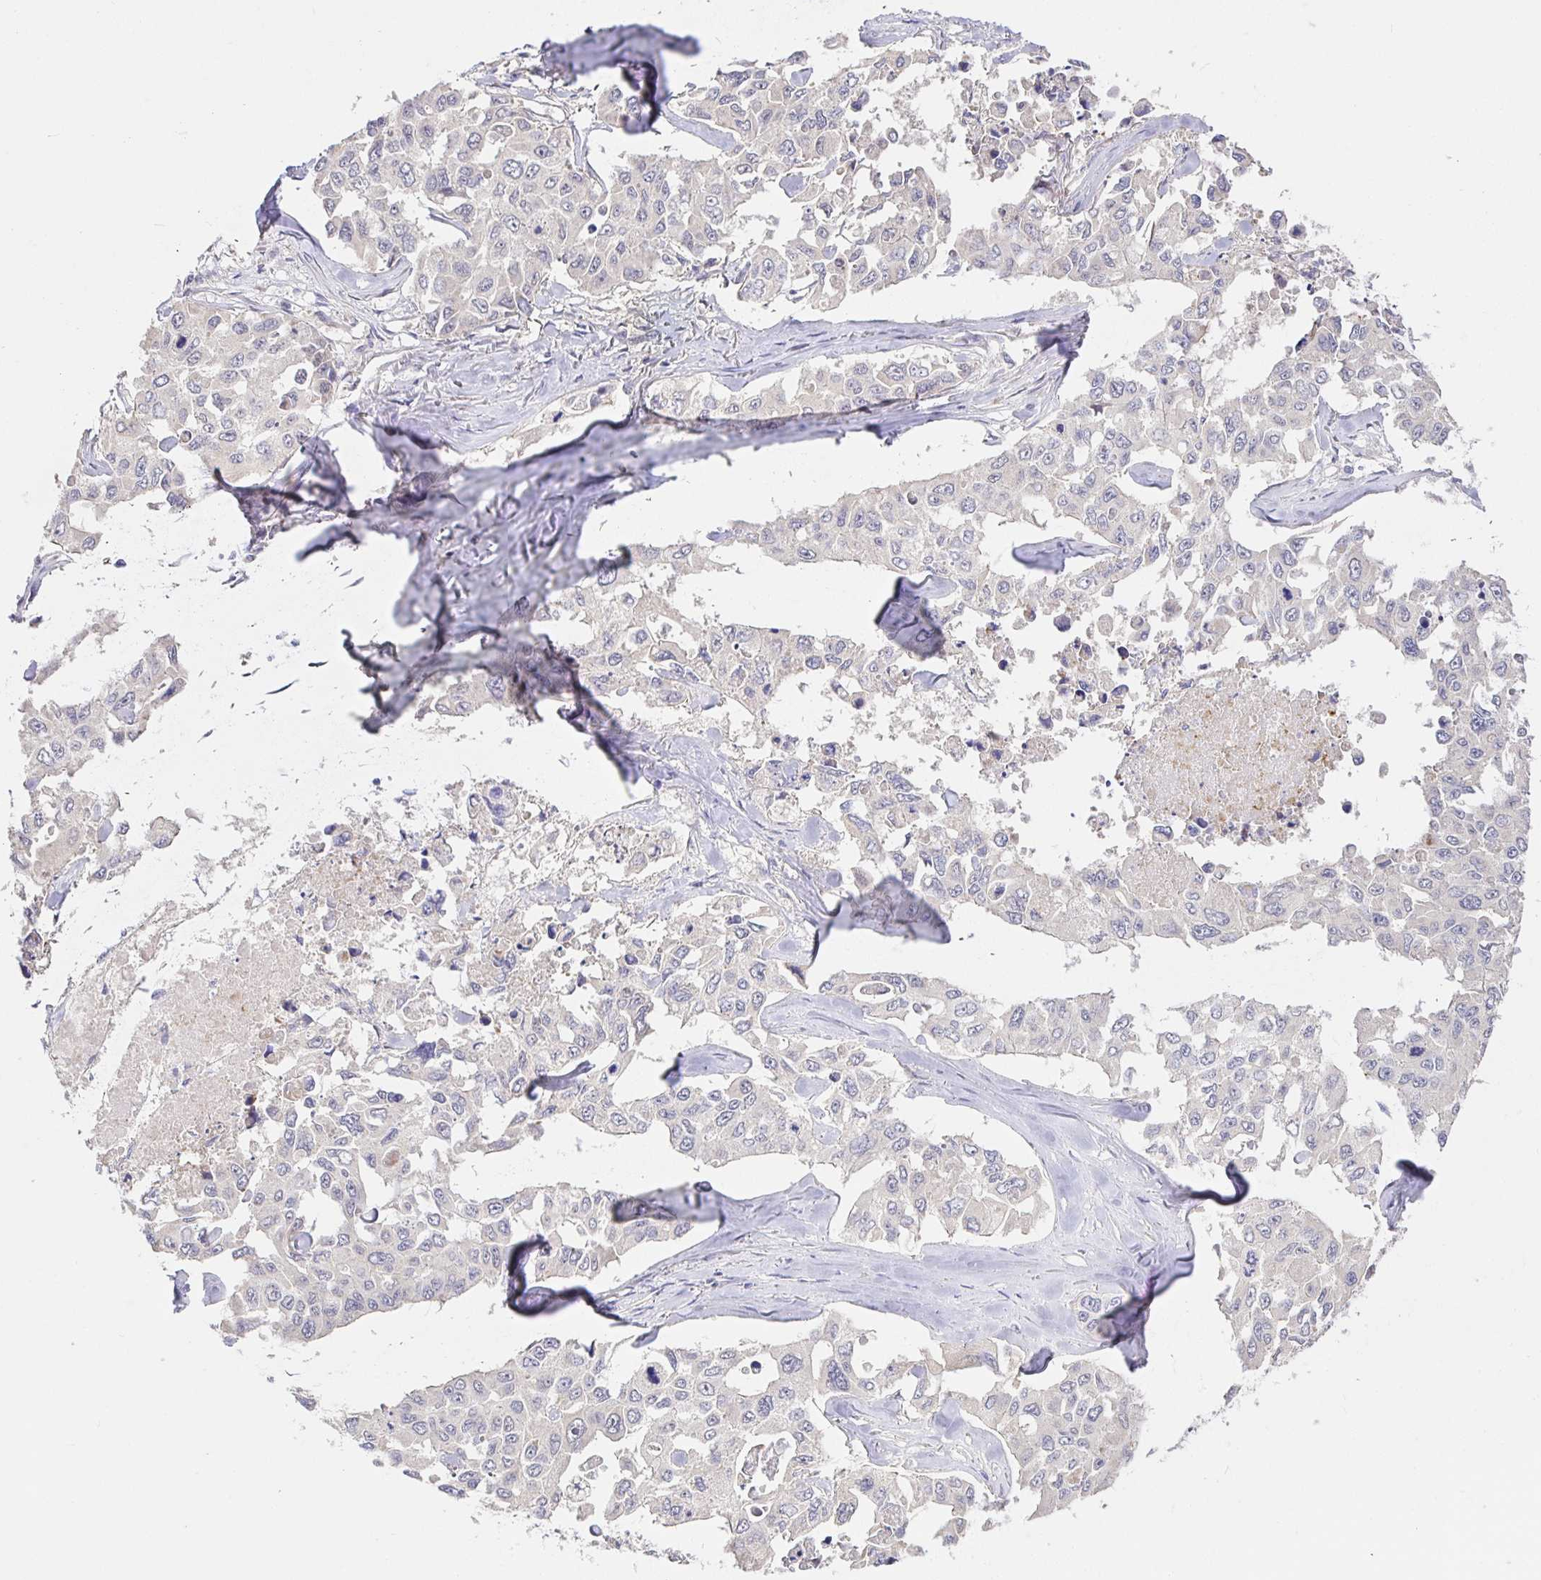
{"staining": {"intensity": "negative", "quantity": "none", "location": "none"}, "tissue": "lung cancer", "cell_type": "Tumor cells", "image_type": "cancer", "snomed": [{"axis": "morphology", "description": "Adenocarcinoma, NOS"}, {"axis": "topography", "description": "Lung"}], "caption": "The IHC image has no significant expression in tumor cells of lung cancer (adenocarcinoma) tissue.", "gene": "ZDHHC11", "patient": {"sex": "male", "age": 64}}